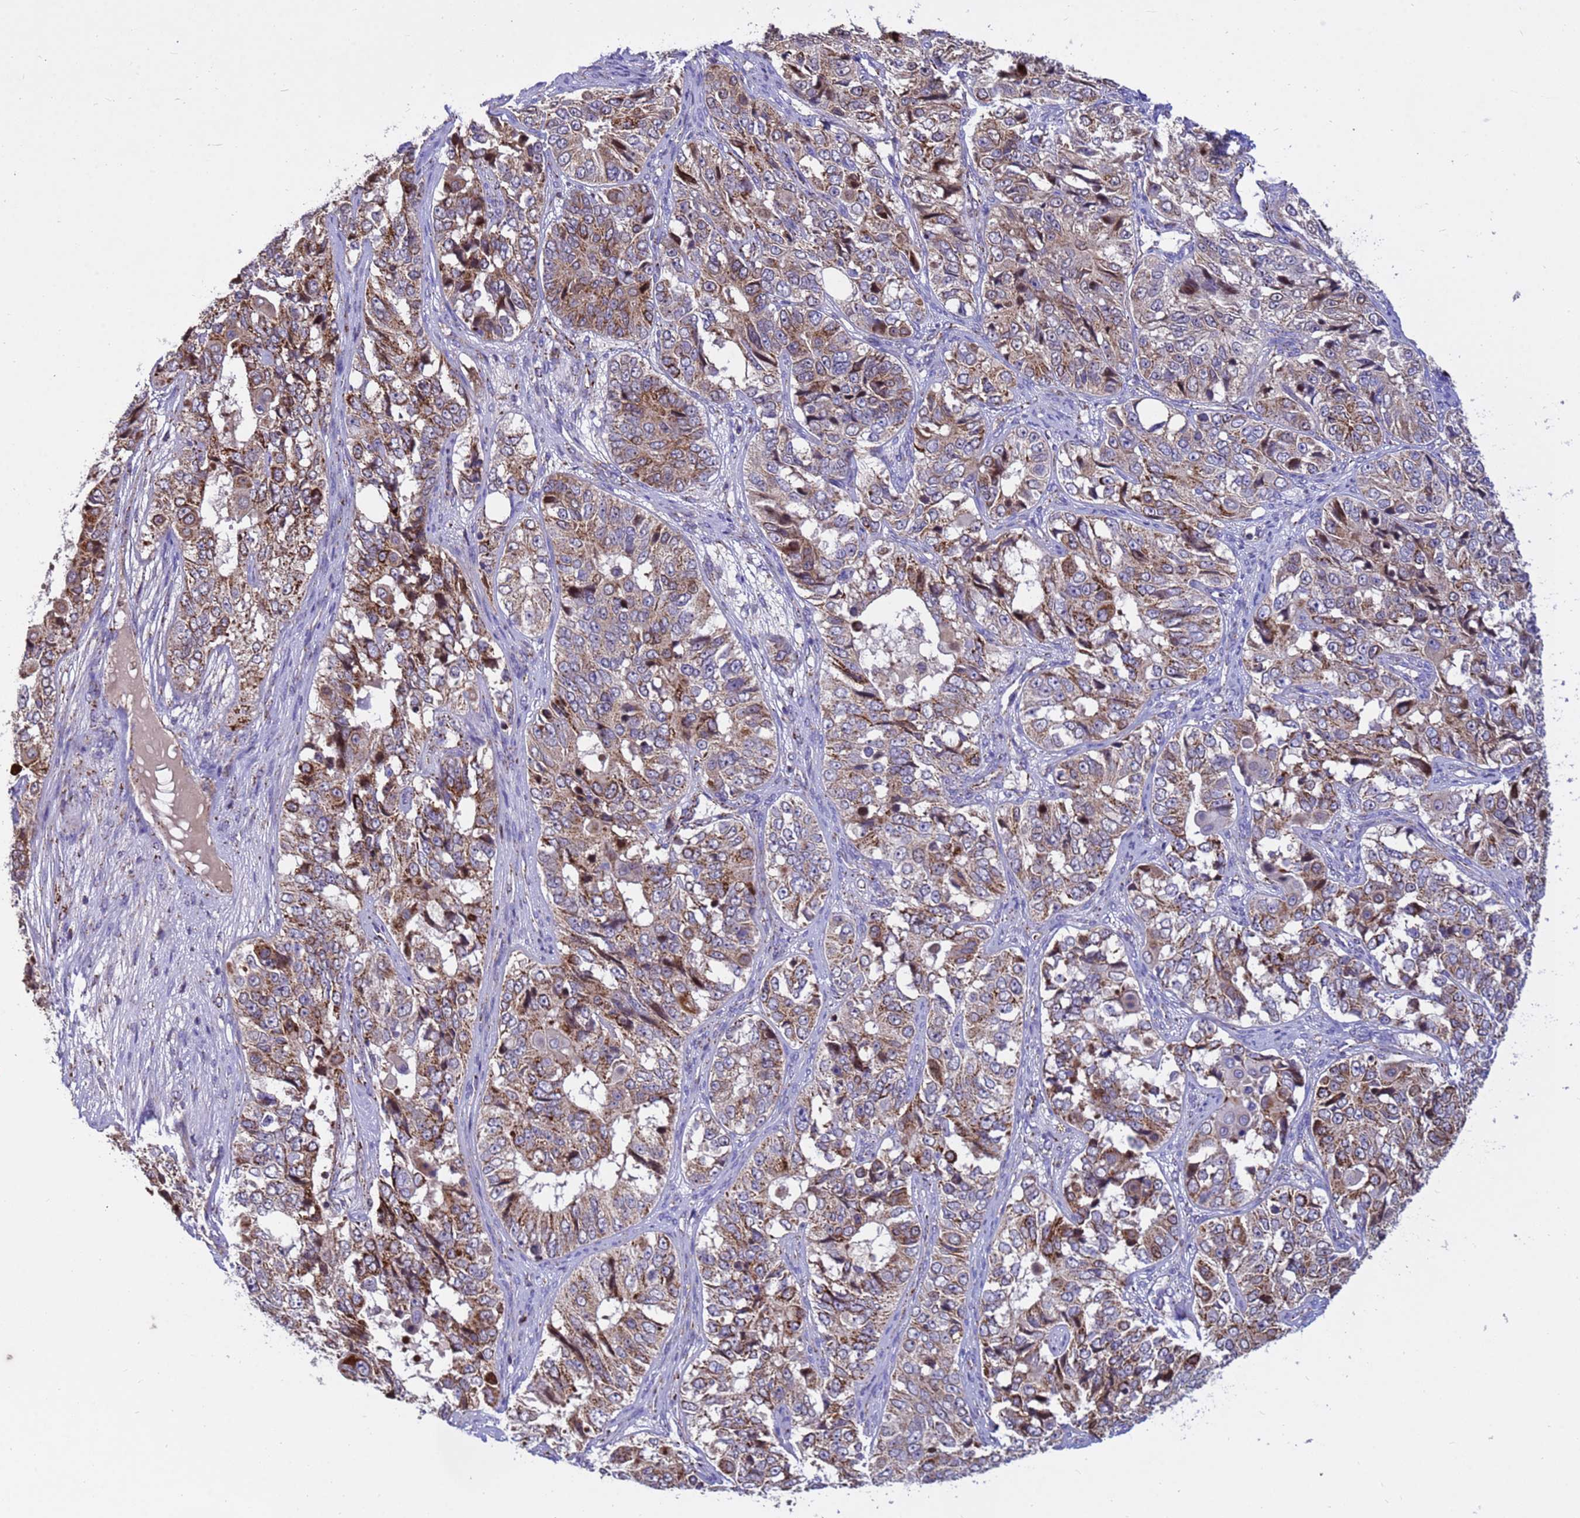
{"staining": {"intensity": "moderate", "quantity": ">75%", "location": "cytoplasmic/membranous"}, "tissue": "ovarian cancer", "cell_type": "Tumor cells", "image_type": "cancer", "snomed": [{"axis": "morphology", "description": "Carcinoma, endometroid"}, {"axis": "topography", "description": "Ovary"}], "caption": "Endometroid carcinoma (ovarian) stained for a protein demonstrates moderate cytoplasmic/membranous positivity in tumor cells.", "gene": "TUBGCP3", "patient": {"sex": "female", "age": 51}}